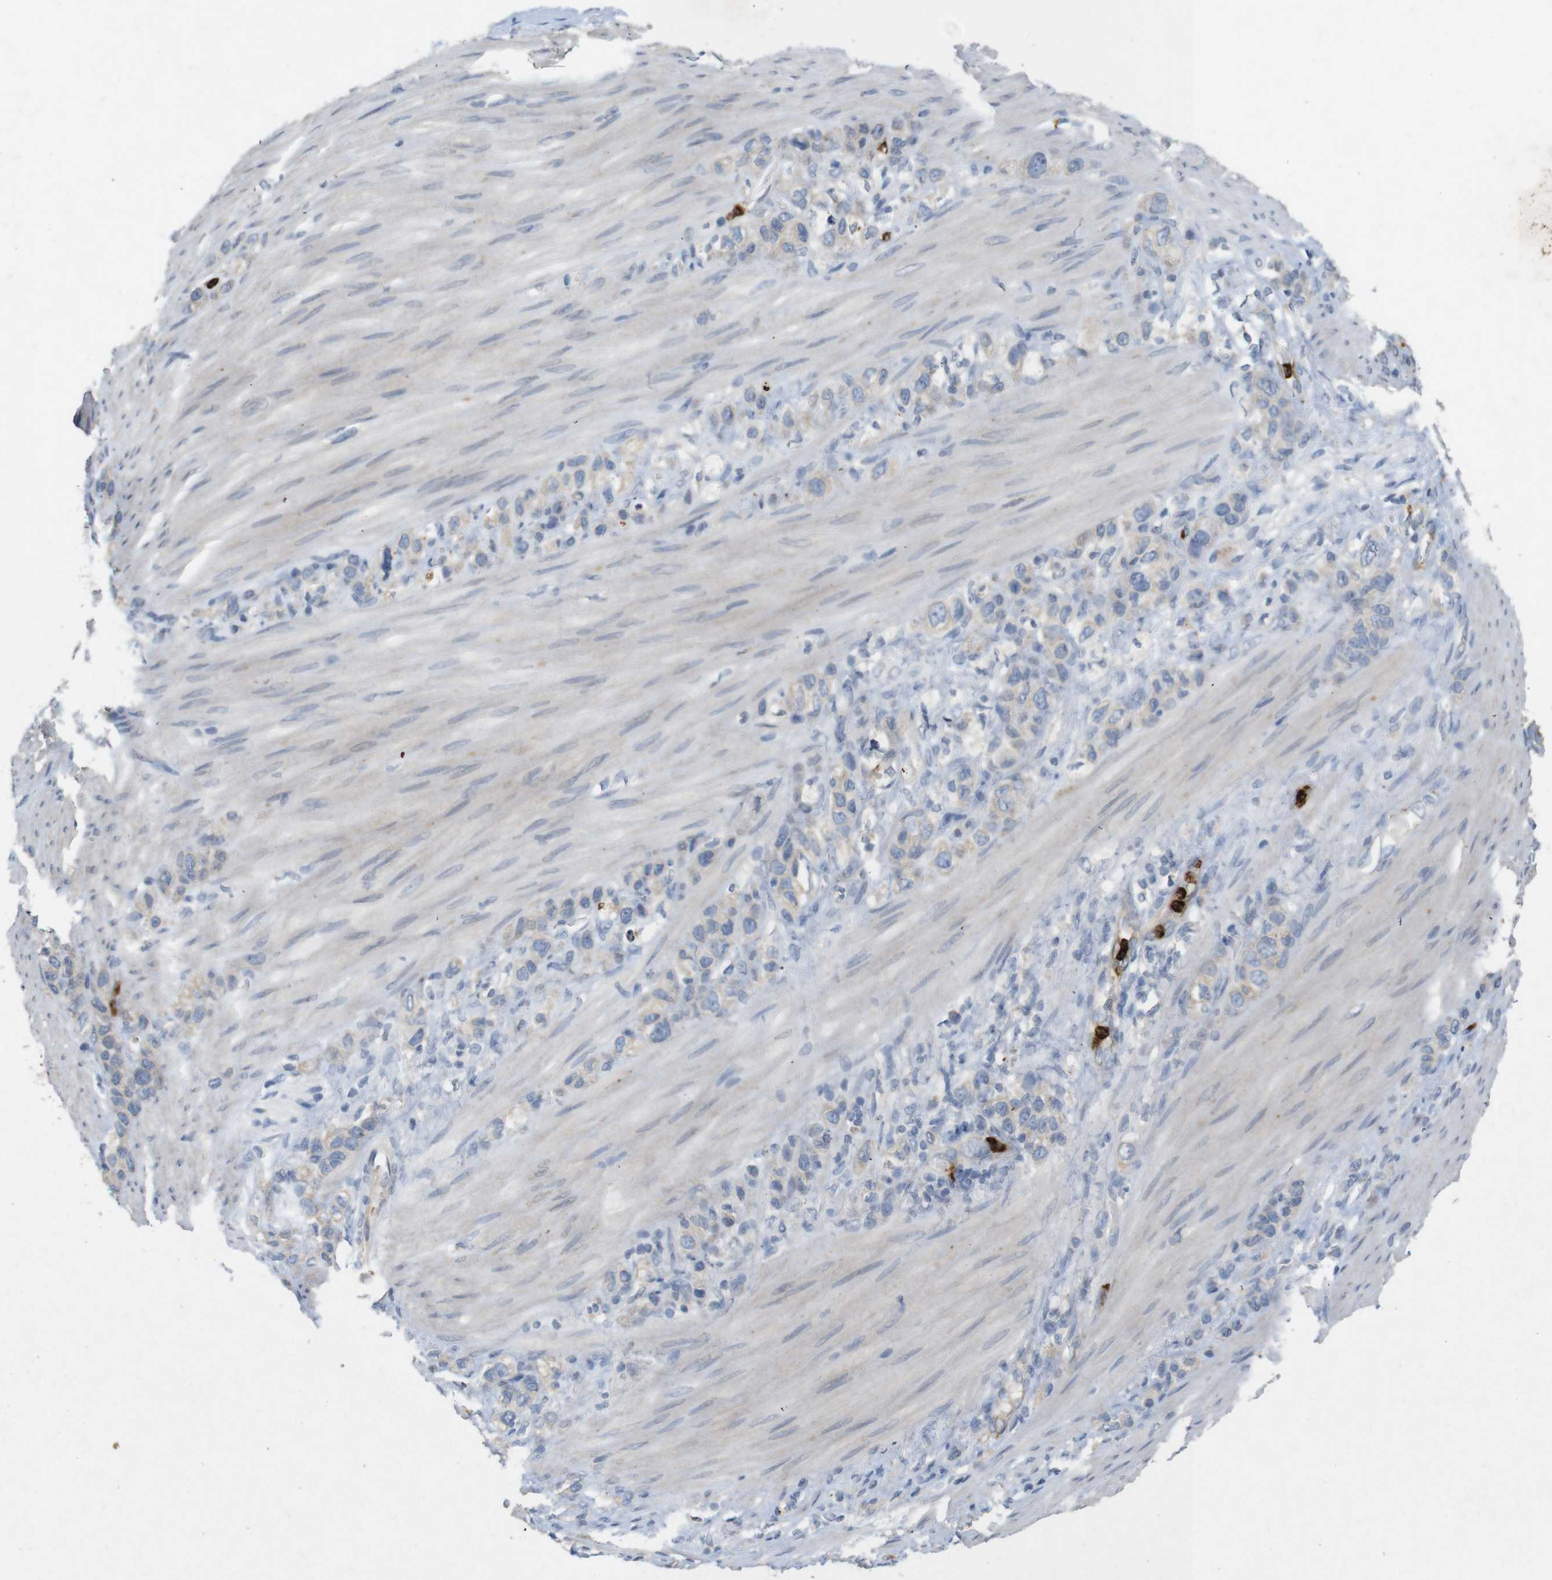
{"staining": {"intensity": "negative", "quantity": "none", "location": "none"}, "tissue": "stomach cancer", "cell_type": "Tumor cells", "image_type": "cancer", "snomed": [{"axis": "morphology", "description": "Adenocarcinoma, NOS"}, {"axis": "morphology", "description": "Adenocarcinoma, High grade"}, {"axis": "topography", "description": "Stomach, upper"}, {"axis": "topography", "description": "Stomach, lower"}], "caption": "Adenocarcinoma (stomach) was stained to show a protein in brown. There is no significant staining in tumor cells.", "gene": "TSPAN14", "patient": {"sex": "female", "age": 65}}